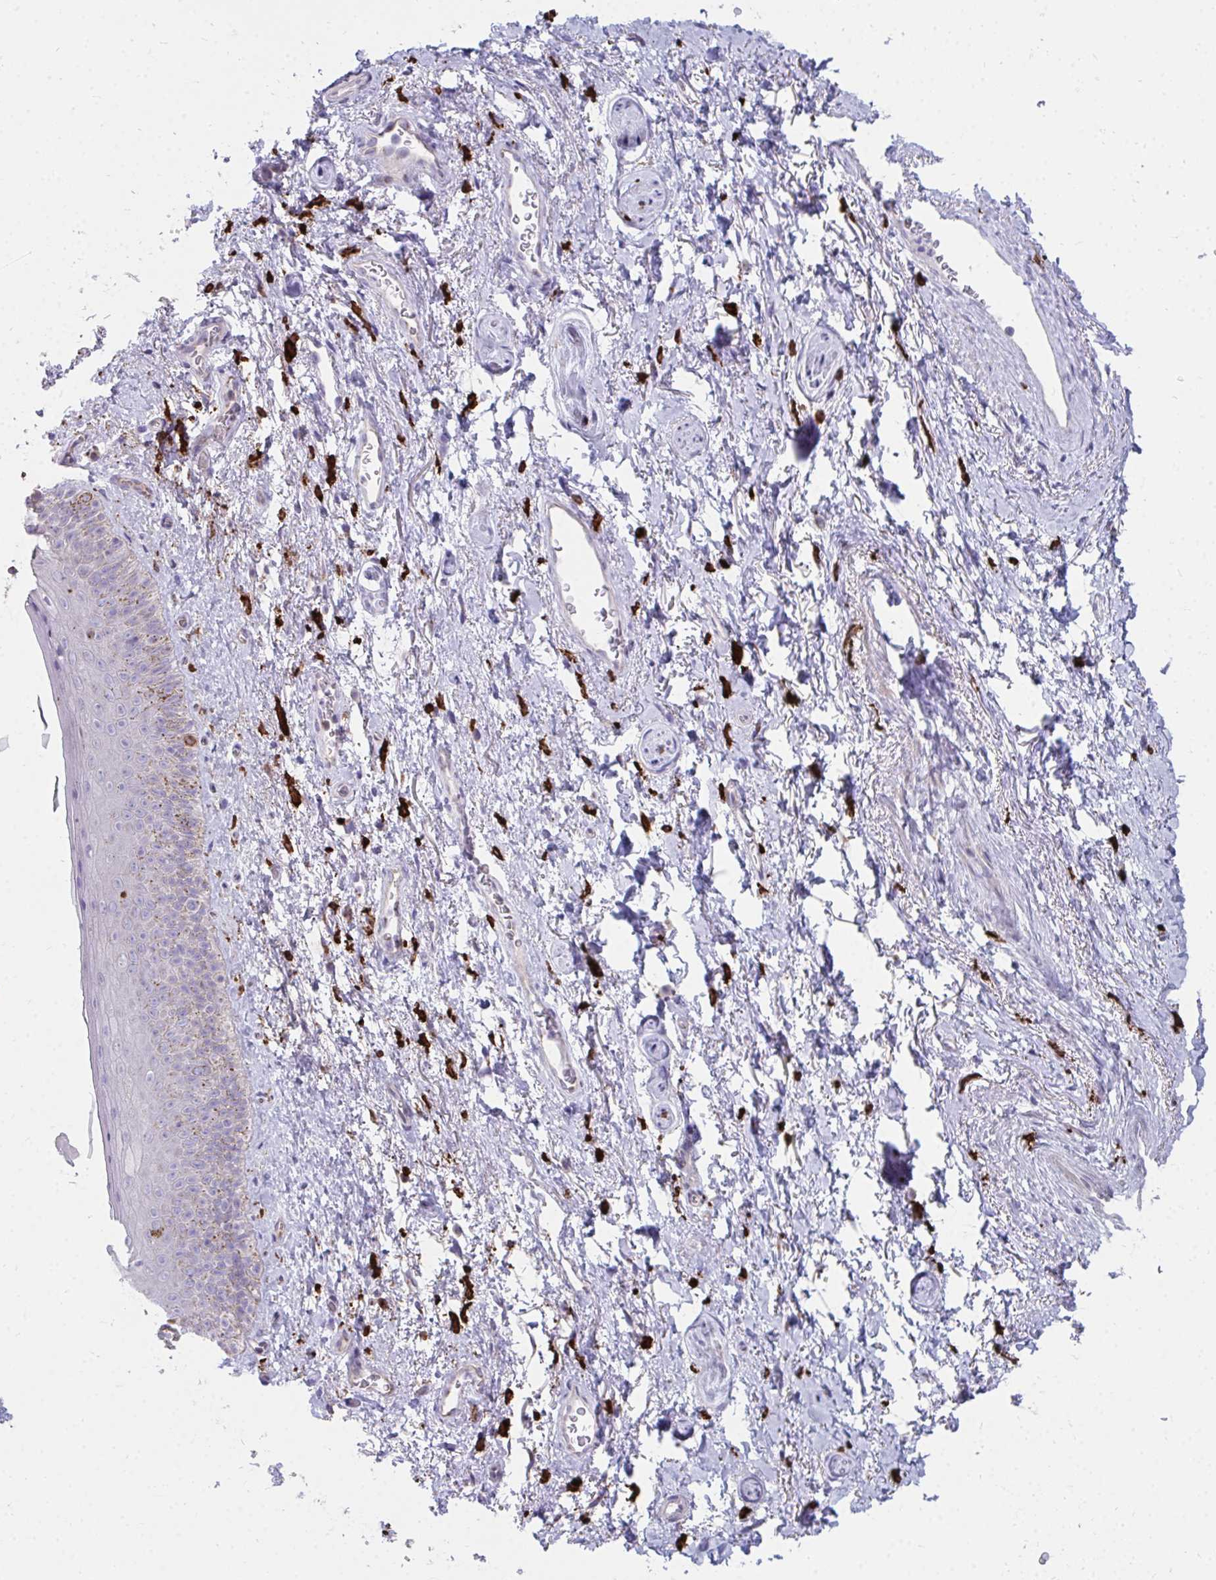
{"staining": {"intensity": "negative", "quantity": "none", "location": "none"}, "tissue": "adipose tissue", "cell_type": "Adipocytes", "image_type": "normal", "snomed": [{"axis": "morphology", "description": "Normal tissue, NOS"}, {"axis": "topography", "description": "Vulva"}, {"axis": "topography", "description": "Peripheral nerve tissue"}], "caption": "Adipose tissue stained for a protein using immunohistochemistry reveals no expression adipocytes.", "gene": "CD163", "patient": {"sex": "female", "age": 66}}